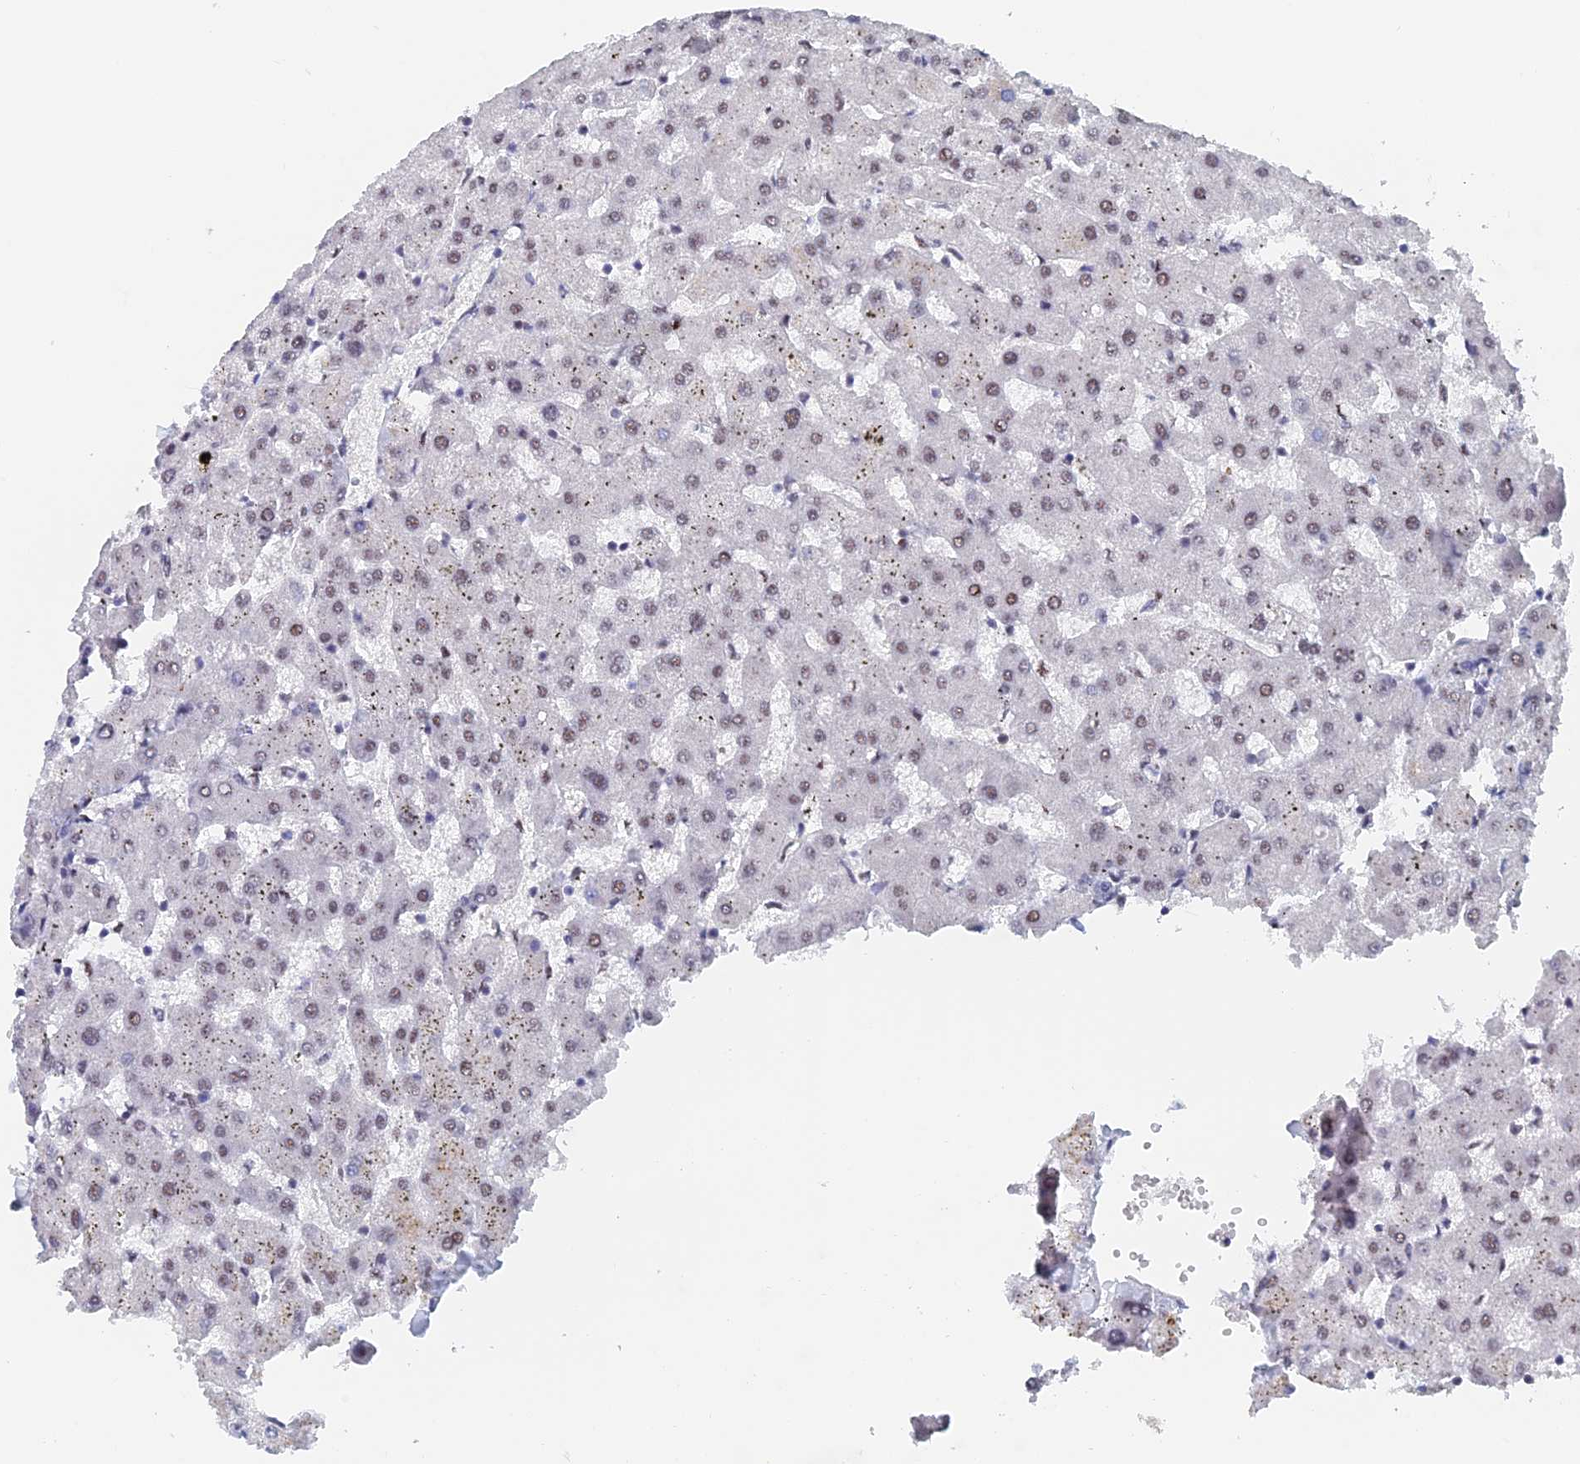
{"staining": {"intensity": "negative", "quantity": "none", "location": "none"}, "tissue": "liver", "cell_type": "Cholangiocytes", "image_type": "normal", "snomed": [{"axis": "morphology", "description": "Normal tissue, NOS"}, {"axis": "topography", "description": "Liver"}], "caption": "A histopathology image of liver stained for a protein displays no brown staining in cholangiocytes. (Brightfield microscopy of DAB (3,3'-diaminobenzidine) IHC at high magnification).", "gene": "GMNC", "patient": {"sex": "female", "age": 63}}